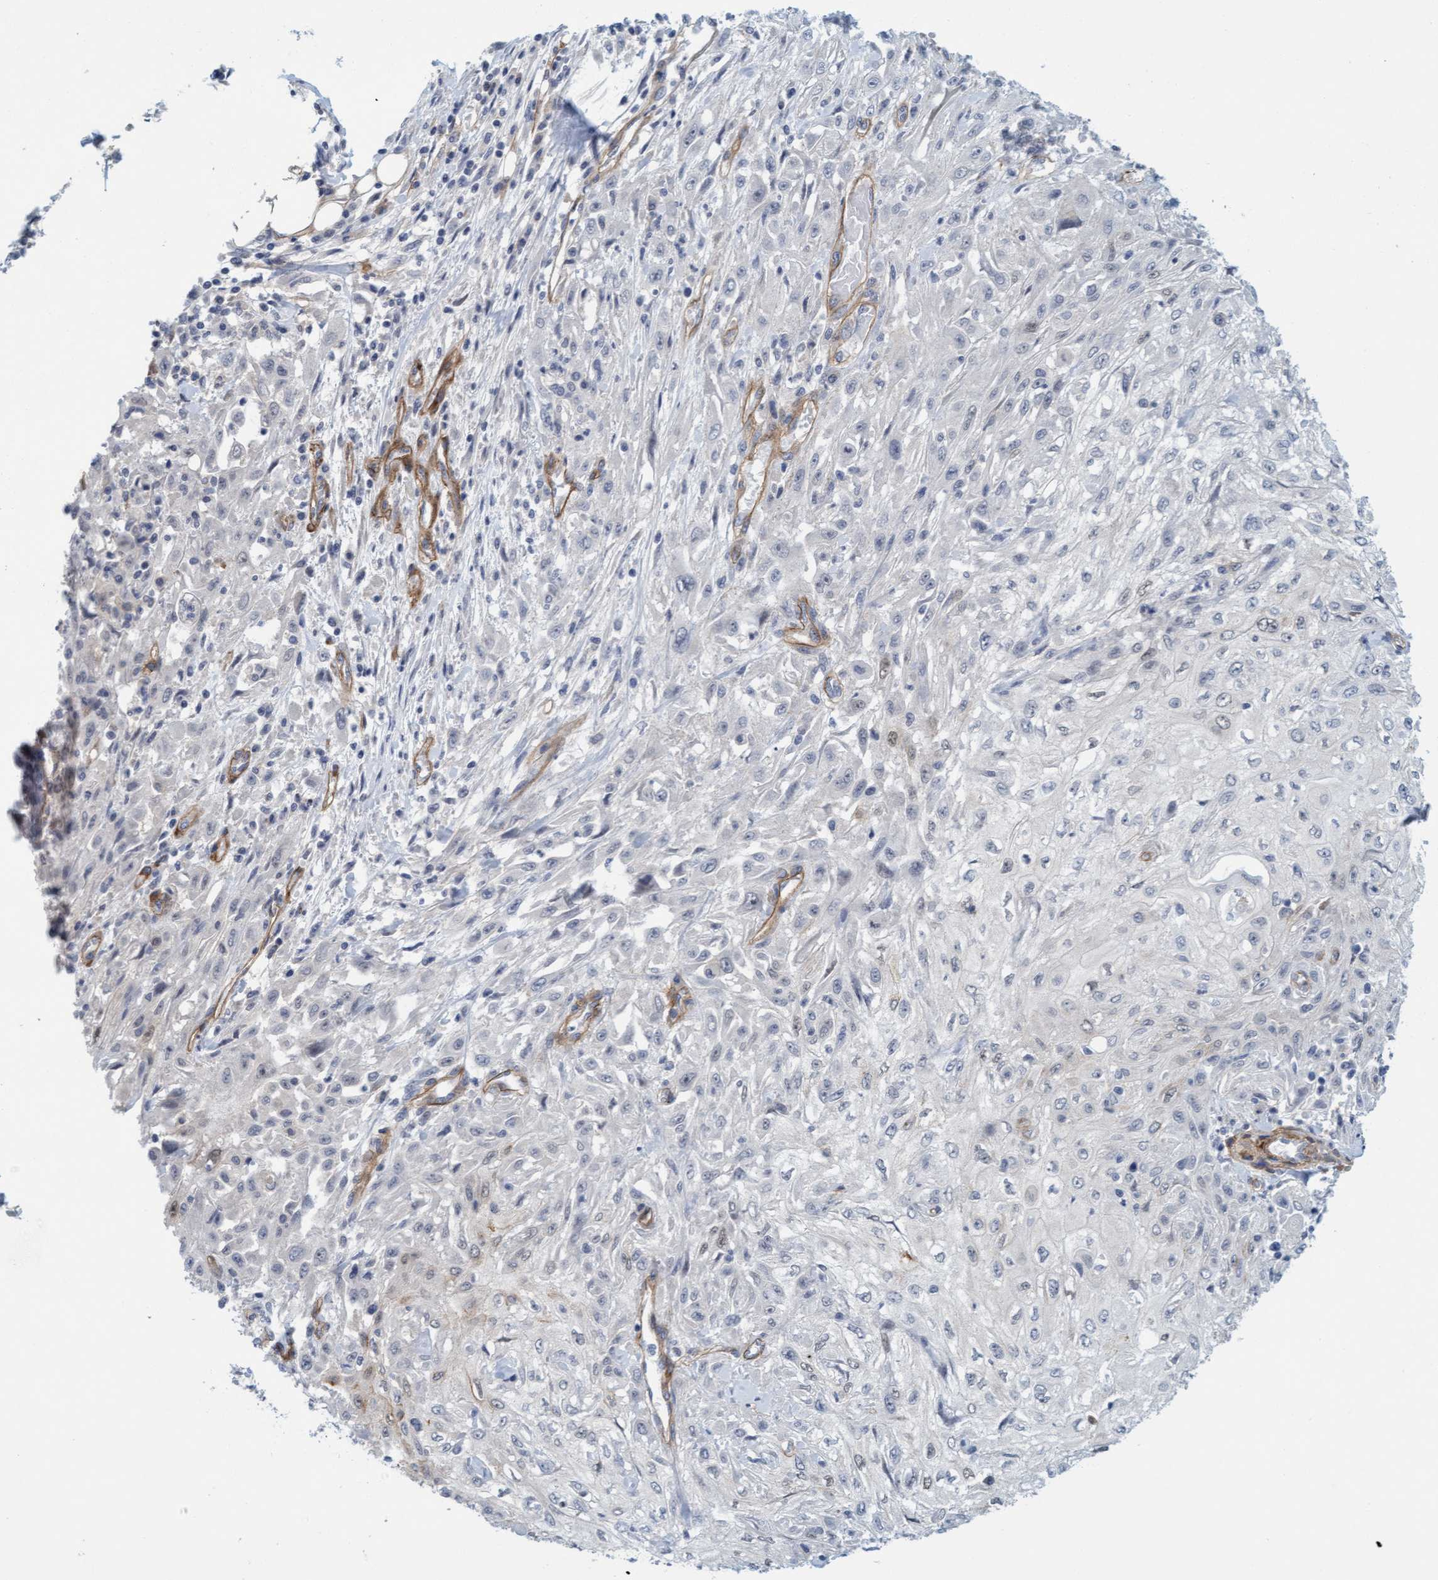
{"staining": {"intensity": "negative", "quantity": "none", "location": "none"}, "tissue": "skin cancer", "cell_type": "Tumor cells", "image_type": "cancer", "snomed": [{"axis": "morphology", "description": "Squamous cell carcinoma, NOS"}, {"axis": "morphology", "description": "Squamous cell carcinoma, metastatic, NOS"}, {"axis": "topography", "description": "Skin"}, {"axis": "topography", "description": "Lymph node"}], "caption": "Immunohistochemical staining of skin cancer (metastatic squamous cell carcinoma) demonstrates no significant expression in tumor cells.", "gene": "TSTD2", "patient": {"sex": "male", "age": 75}}